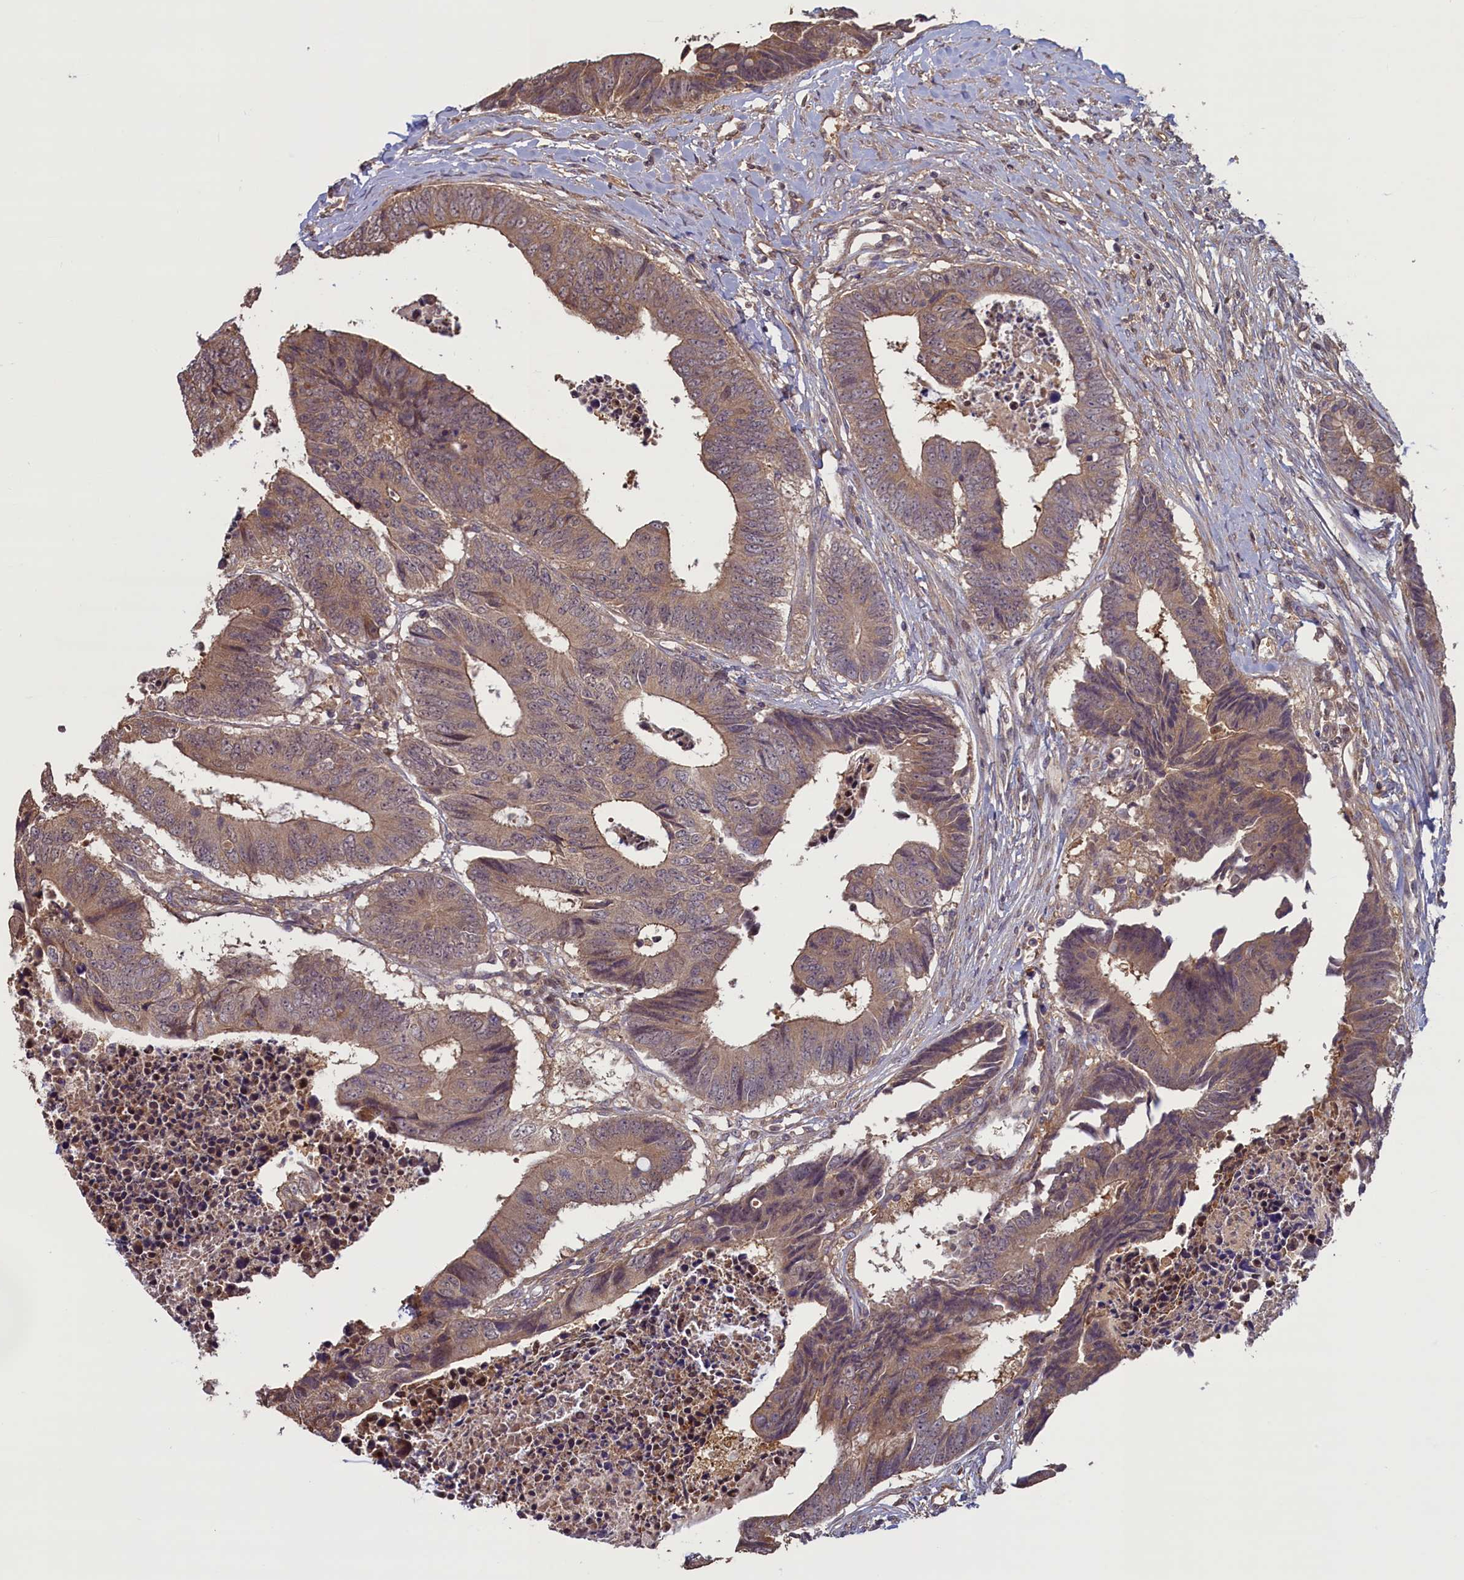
{"staining": {"intensity": "weak", "quantity": "25%-75%", "location": "cytoplasmic/membranous"}, "tissue": "colorectal cancer", "cell_type": "Tumor cells", "image_type": "cancer", "snomed": [{"axis": "morphology", "description": "Adenocarcinoma, NOS"}, {"axis": "topography", "description": "Rectum"}], "caption": "Immunohistochemical staining of colorectal cancer reveals low levels of weak cytoplasmic/membranous positivity in about 25%-75% of tumor cells.", "gene": "CIAO2B", "patient": {"sex": "male", "age": 84}}